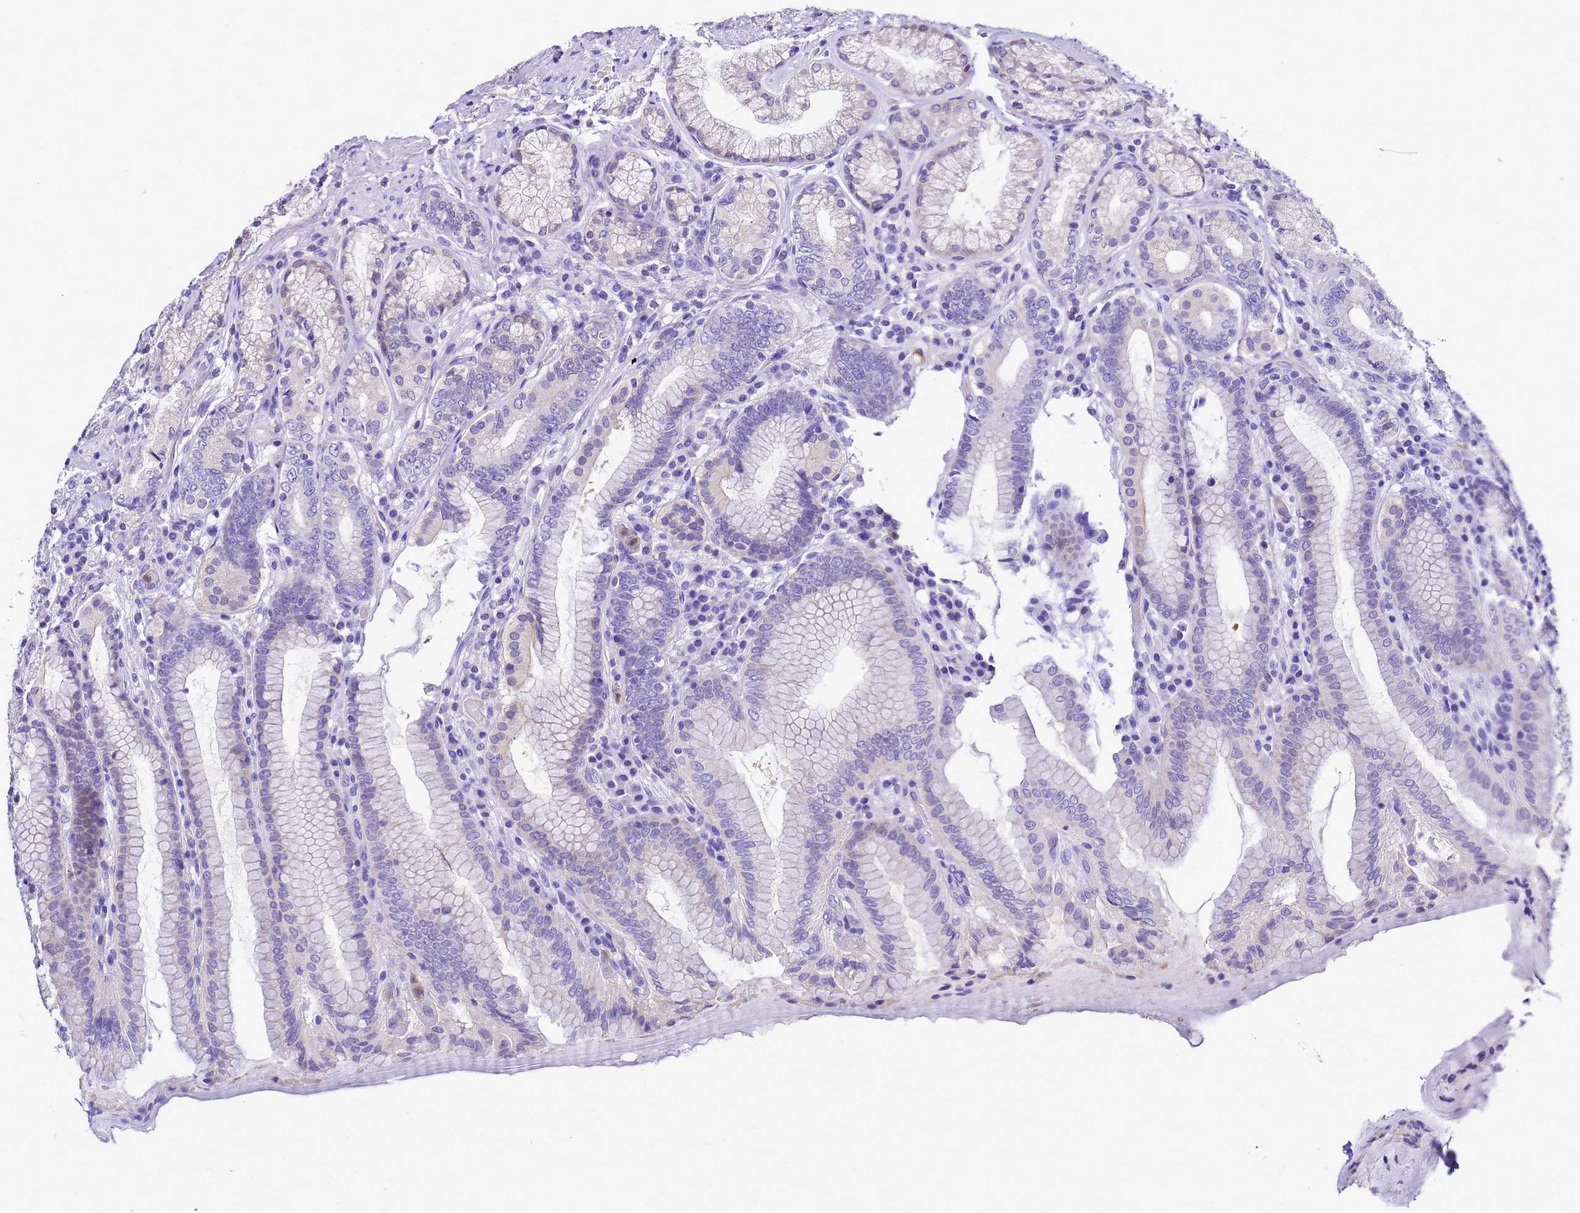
{"staining": {"intensity": "moderate", "quantity": "<25%", "location": "cytoplasmic/membranous"}, "tissue": "stomach", "cell_type": "Glandular cells", "image_type": "normal", "snomed": [{"axis": "morphology", "description": "Normal tissue, NOS"}, {"axis": "topography", "description": "Stomach, upper"}, {"axis": "topography", "description": "Stomach, lower"}], "caption": "IHC histopathology image of normal stomach stained for a protein (brown), which demonstrates low levels of moderate cytoplasmic/membranous staining in approximately <25% of glandular cells.", "gene": "UGT2A1", "patient": {"sex": "female", "age": 76}}